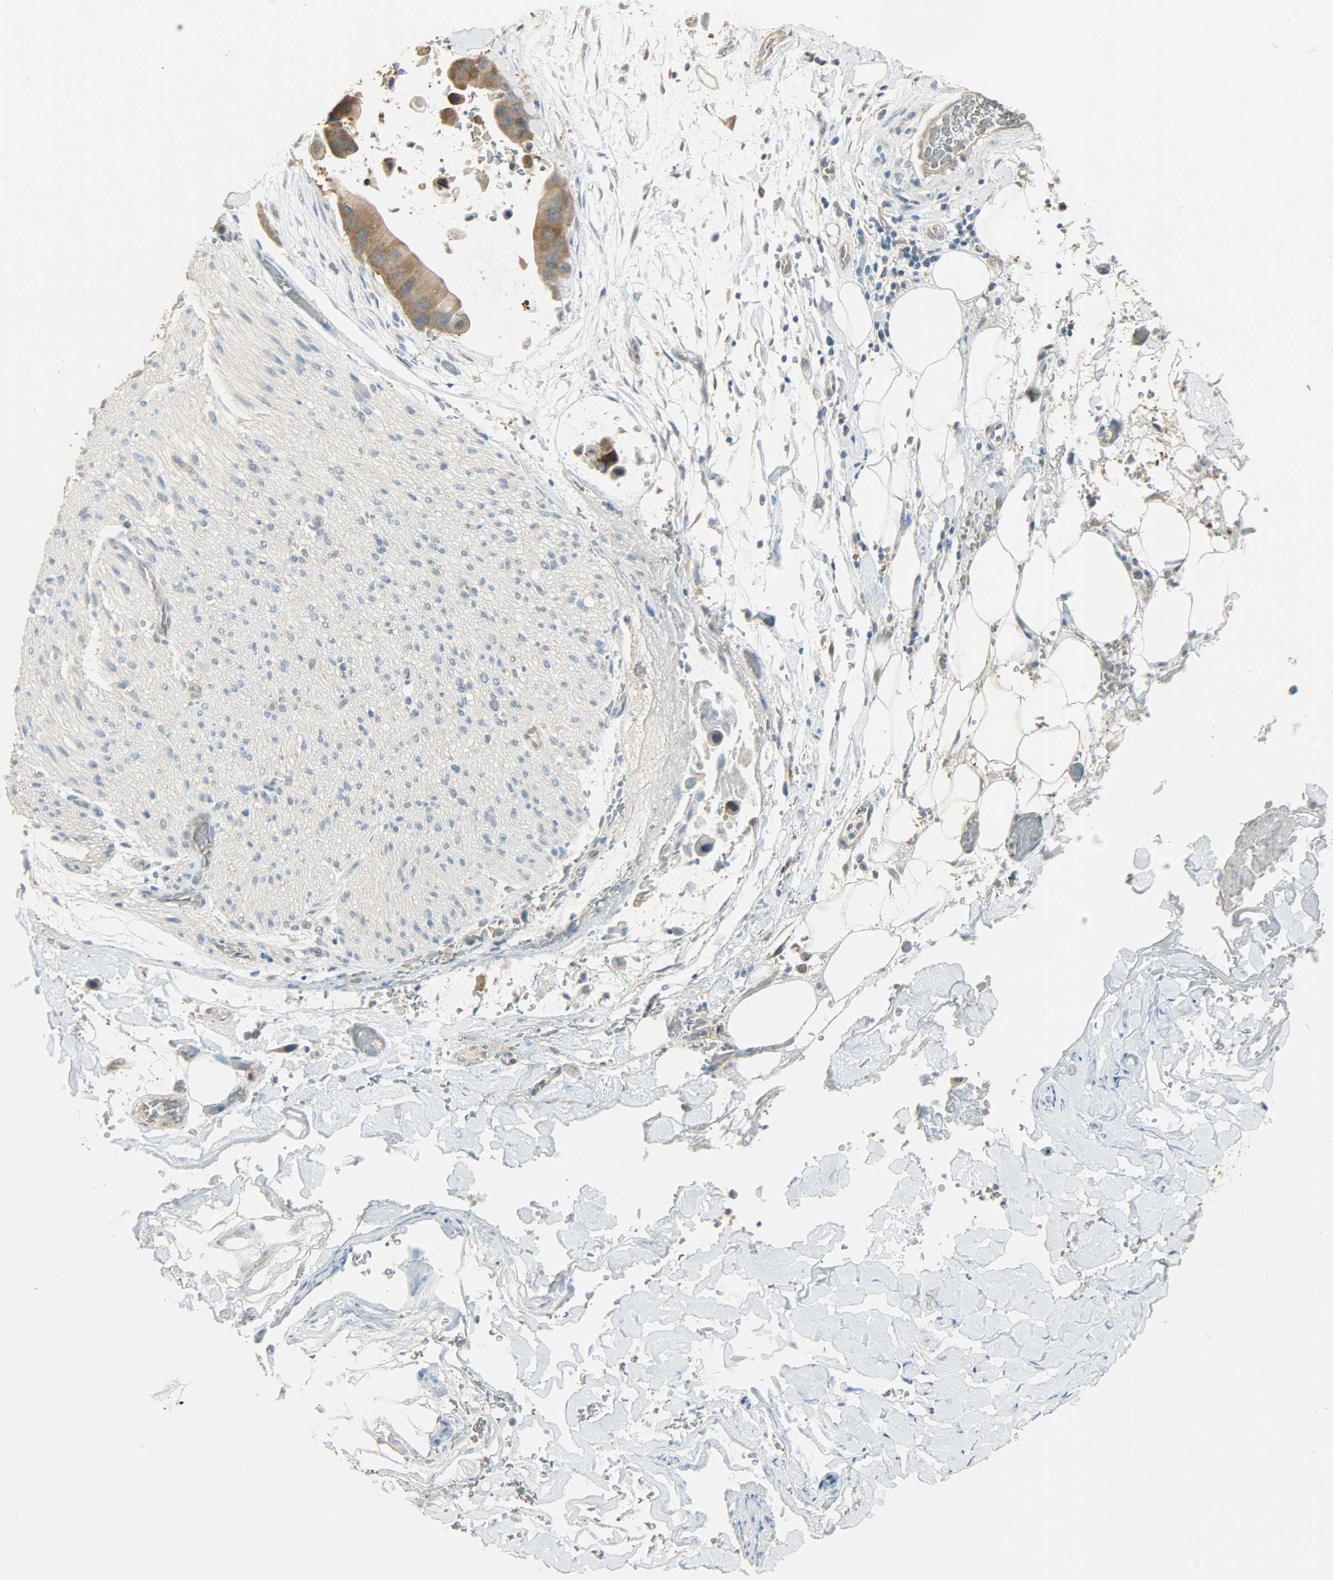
{"staining": {"intensity": "moderate", "quantity": ">75%", "location": "cytoplasmic/membranous"}, "tissue": "adipose tissue", "cell_type": "Adipocytes", "image_type": "normal", "snomed": [{"axis": "morphology", "description": "Normal tissue, NOS"}, {"axis": "morphology", "description": "Cholangiocarcinoma"}, {"axis": "topography", "description": "Liver"}, {"axis": "topography", "description": "Peripheral nerve tissue"}], "caption": "DAB immunohistochemical staining of unremarkable adipose tissue displays moderate cytoplasmic/membranous protein positivity in approximately >75% of adipocytes.", "gene": "PRMT5", "patient": {"sex": "male", "age": 50}}